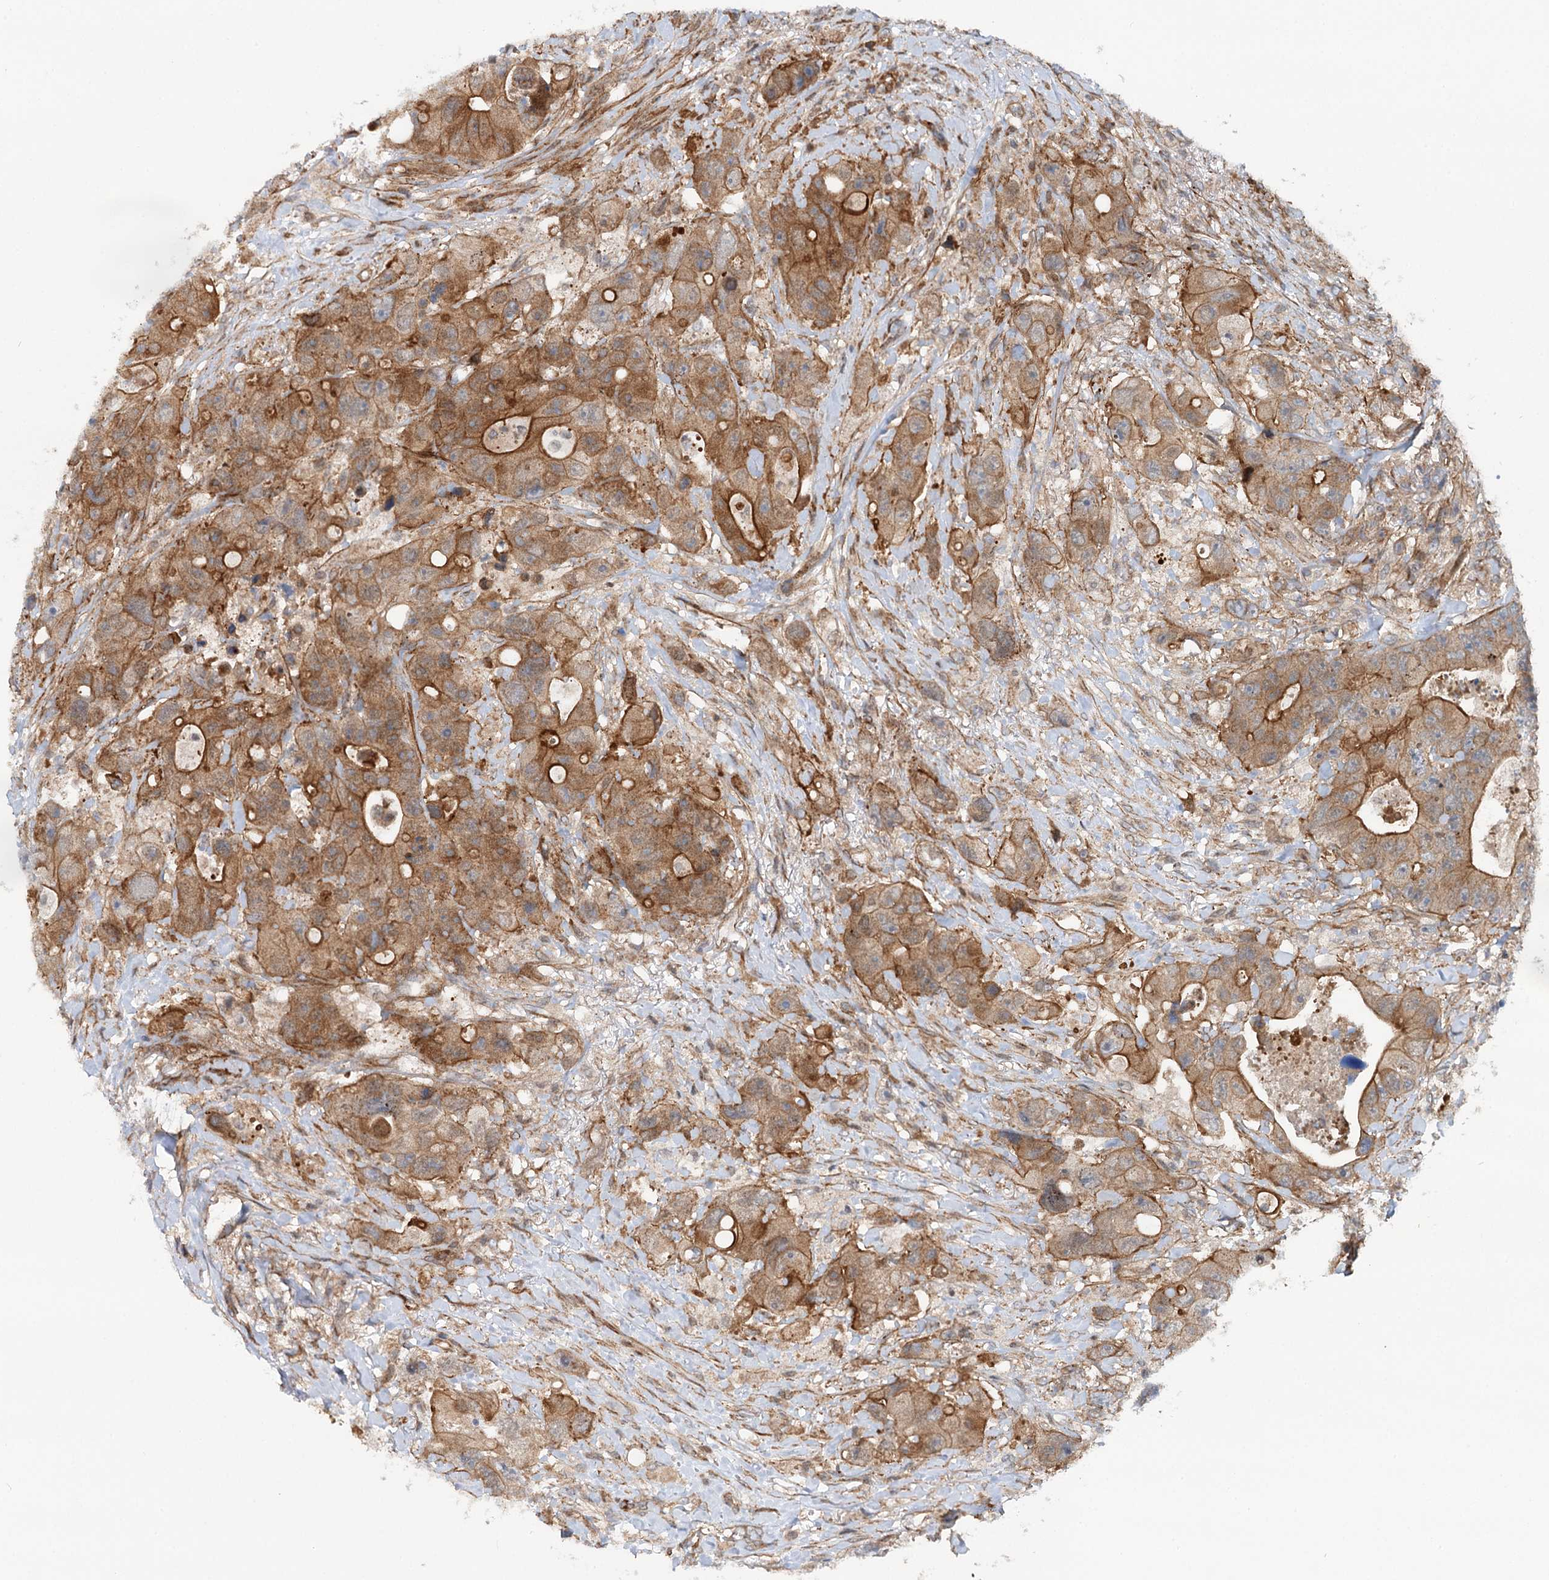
{"staining": {"intensity": "strong", "quantity": "25%-75%", "location": "cytoplasmic/membranous"}, "tissue": "colorectal cancer", "cell_type": "Tumor cells", "image_type": "cancer", "snomed": [{"axis": "morphology", "description": "Adenocarcinoma, NOS"}, {"axis": "topography", "description": "Colon"}], "caption": "Protein staining of colorectal cancer tissue reveals strong cytoplasmic/membranous expression in approximately 25%-75% of tumor cells.", "gene": "ADGRG4", "patient": {"sex": "female", "age": 46}}